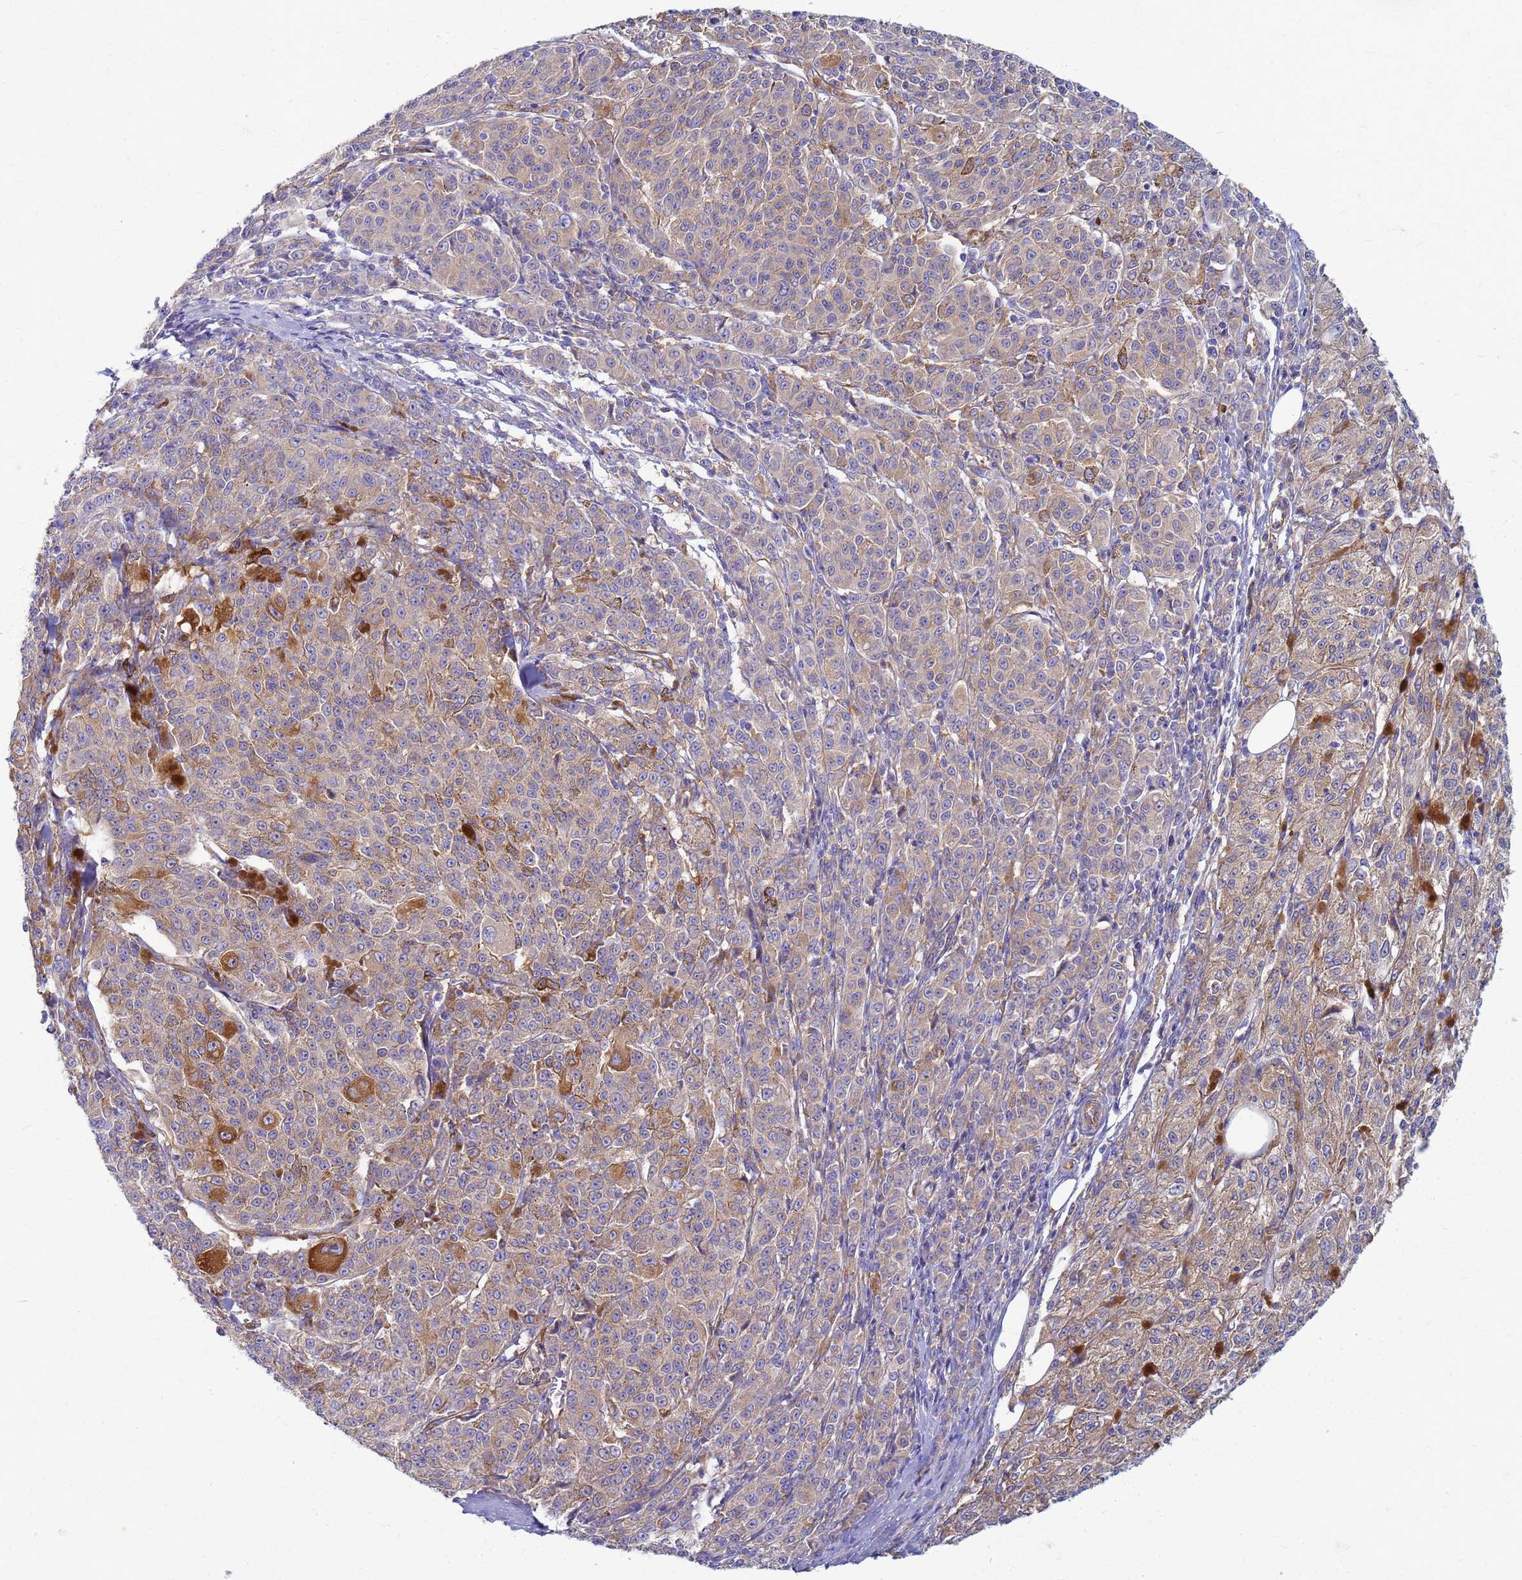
{"staining": {"intensity": "weak", "quantity": "25%-75%", "location": "cytoplasmic/membranous"}, "tissue": "melanoma", "cell_type": "Tumor cells", "image_type": "cancer", "snomed": [{"axis": "morphology", "description": "Malignant melanoma, NOS"}, {"axis": "topography", "description": "Skin"}], "caption": "Malignant melanoma tissue reveals weak cytoplasmic/membranous positivity in about 25%-75% of tumor cells, visualized by immunohistochemistry.", "gene": "EEA1", "patient": {"sex": "female", "age": 52}}